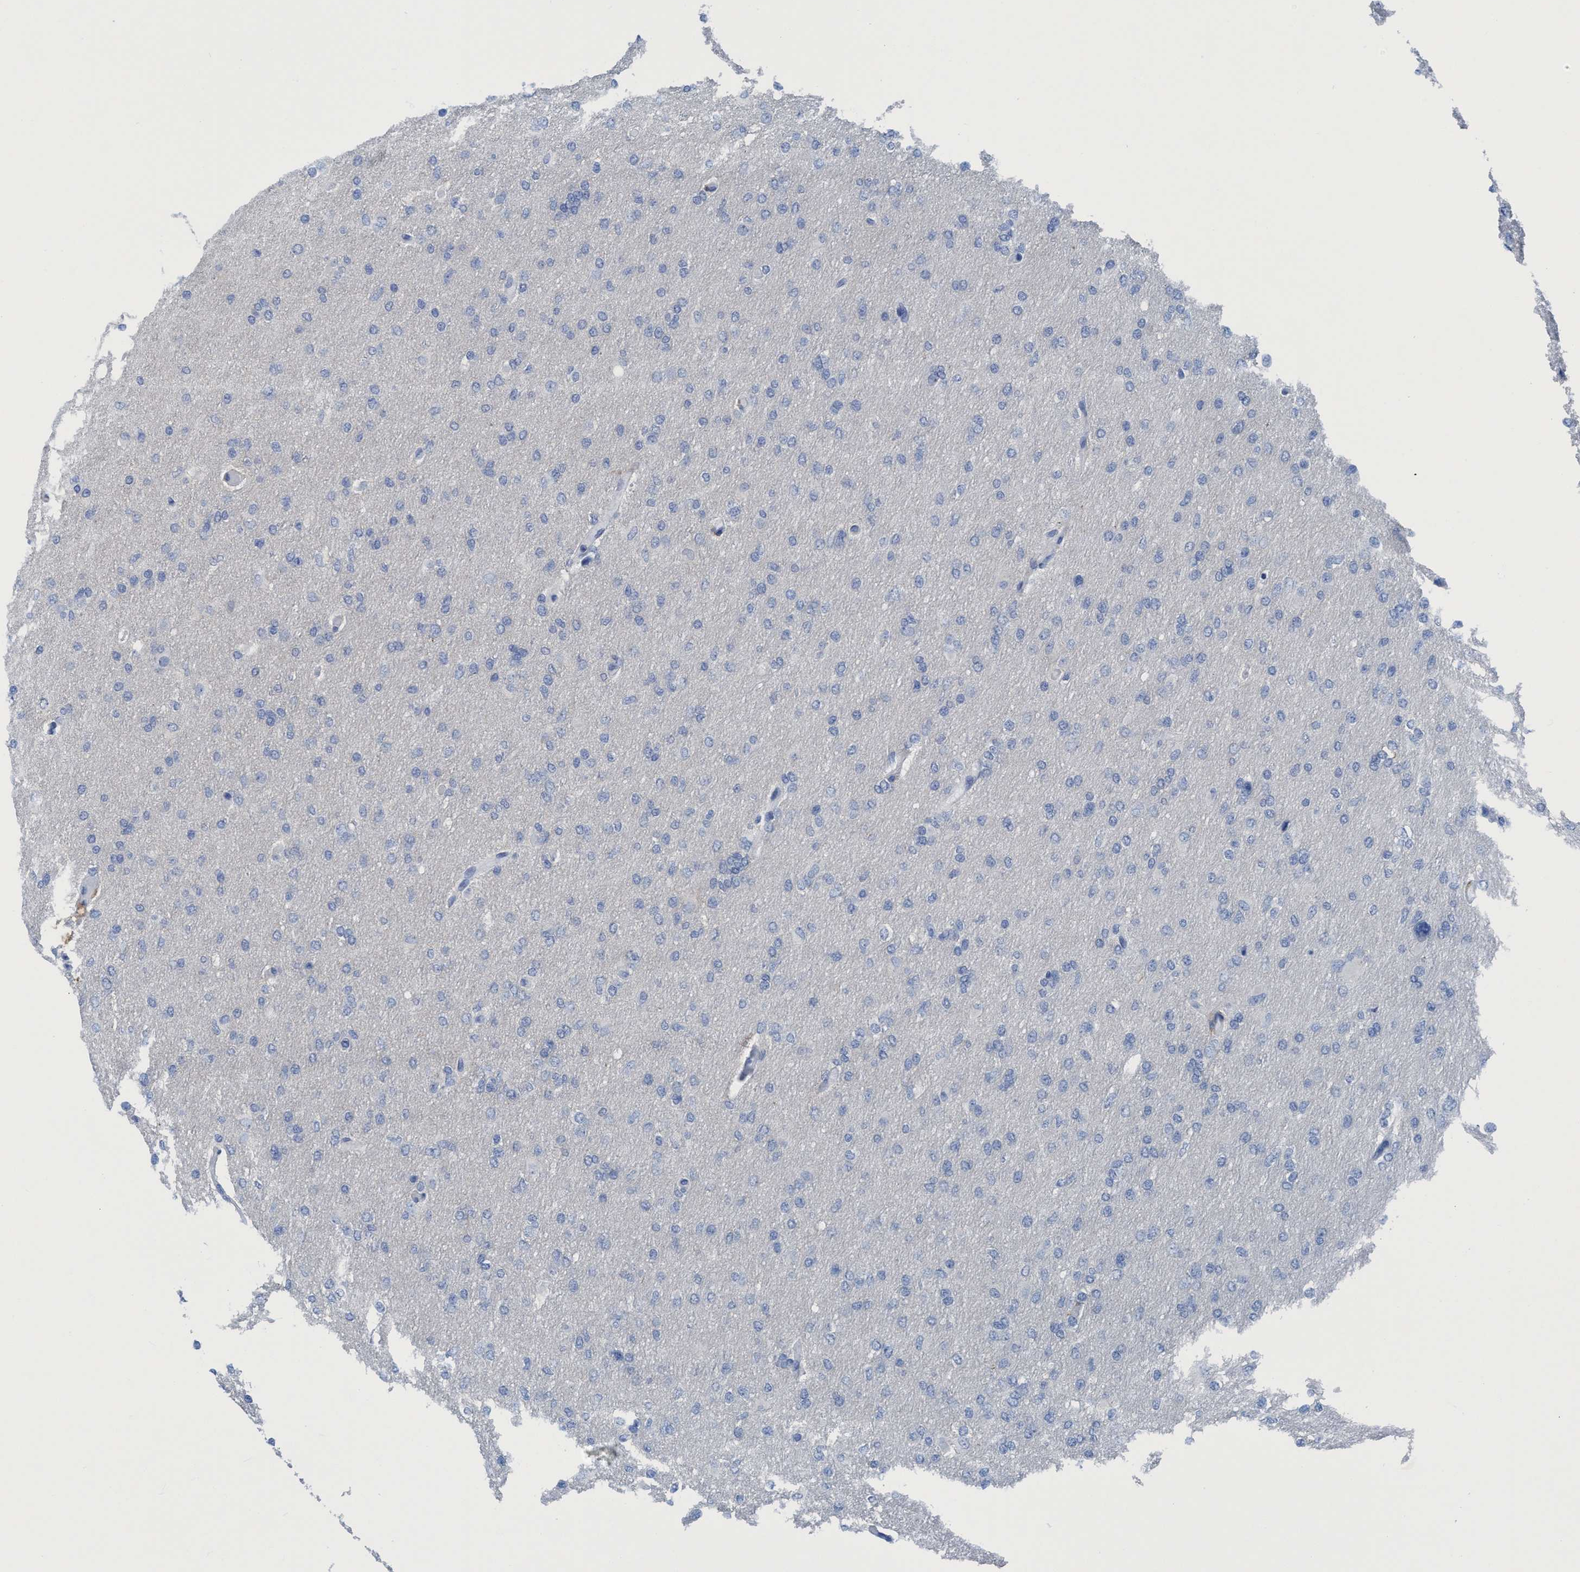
{"staining": {"intensity": "negative", "quantity": "none", "location": "none"}, "tissue": "glioma", "cell_type": "Tumor cells", "image_type": "cancer", "snomed": [{"axis": "morphology", "description": "Glioma, malignant, High grade"}, {"axis": "topography", "description": "Cerebral cortex"}], "caption": "Tumor cells show no significant expression in glioma.", "gene": "DNAI1", "patient": {"sex": "female", "age": 36}}